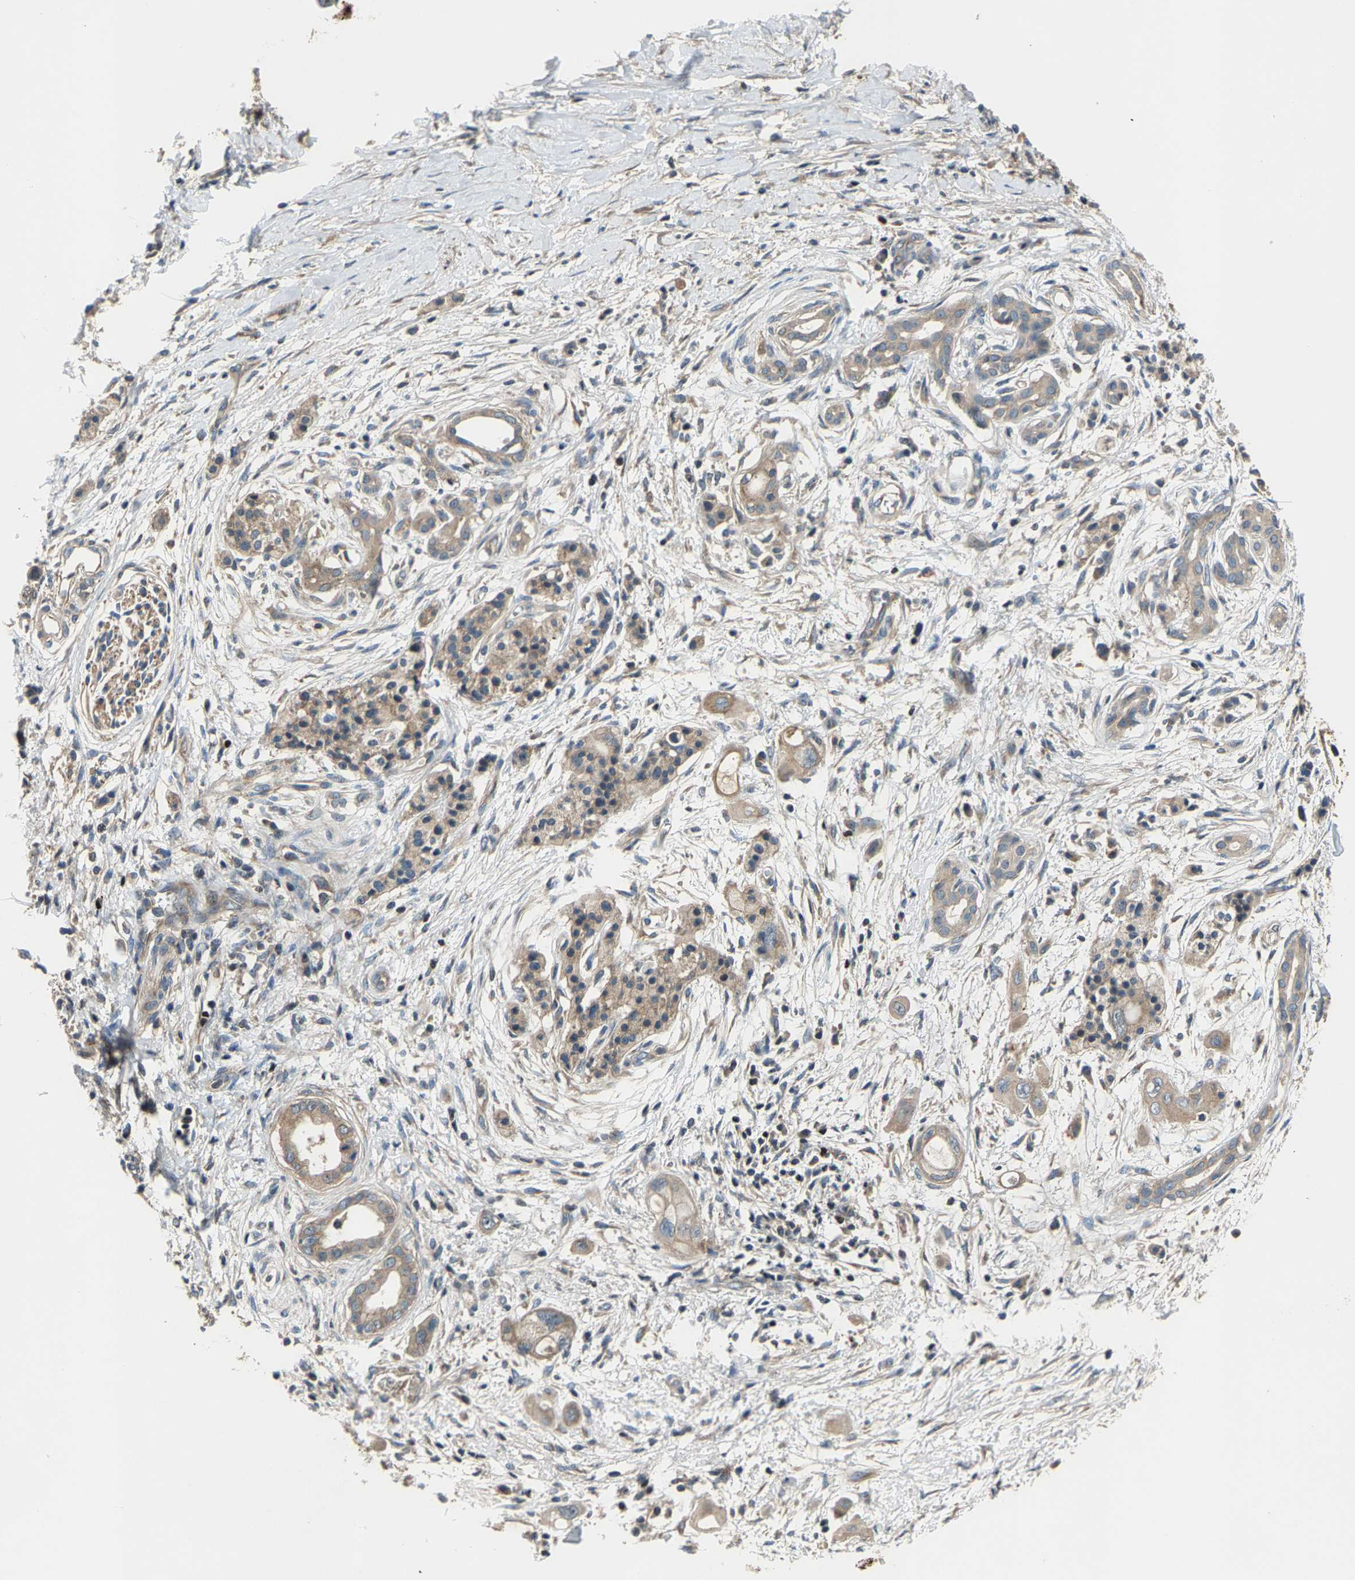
{"staining": {"intensity": "weak", "quantity": ">75%", "location": "cytoplasmic/membranous"}, "tissue": "pancreatic cancer", "cell_type": "Tumor cells", "image_type": "cancer", "snomed": [{"axis": "morphology", "description": "Adenocarcinoma, NOS"}, {"axis": "topography", "description": "Pancreas"}], "caption": "Immunohistochemical staining of human pancreatic cancer exhibits low levels of weak cytoplasmic/membranous staining in about >75% of tumor cells.", "gene": "AGBL3", "patient": {"sex": "male", "age": 59}}